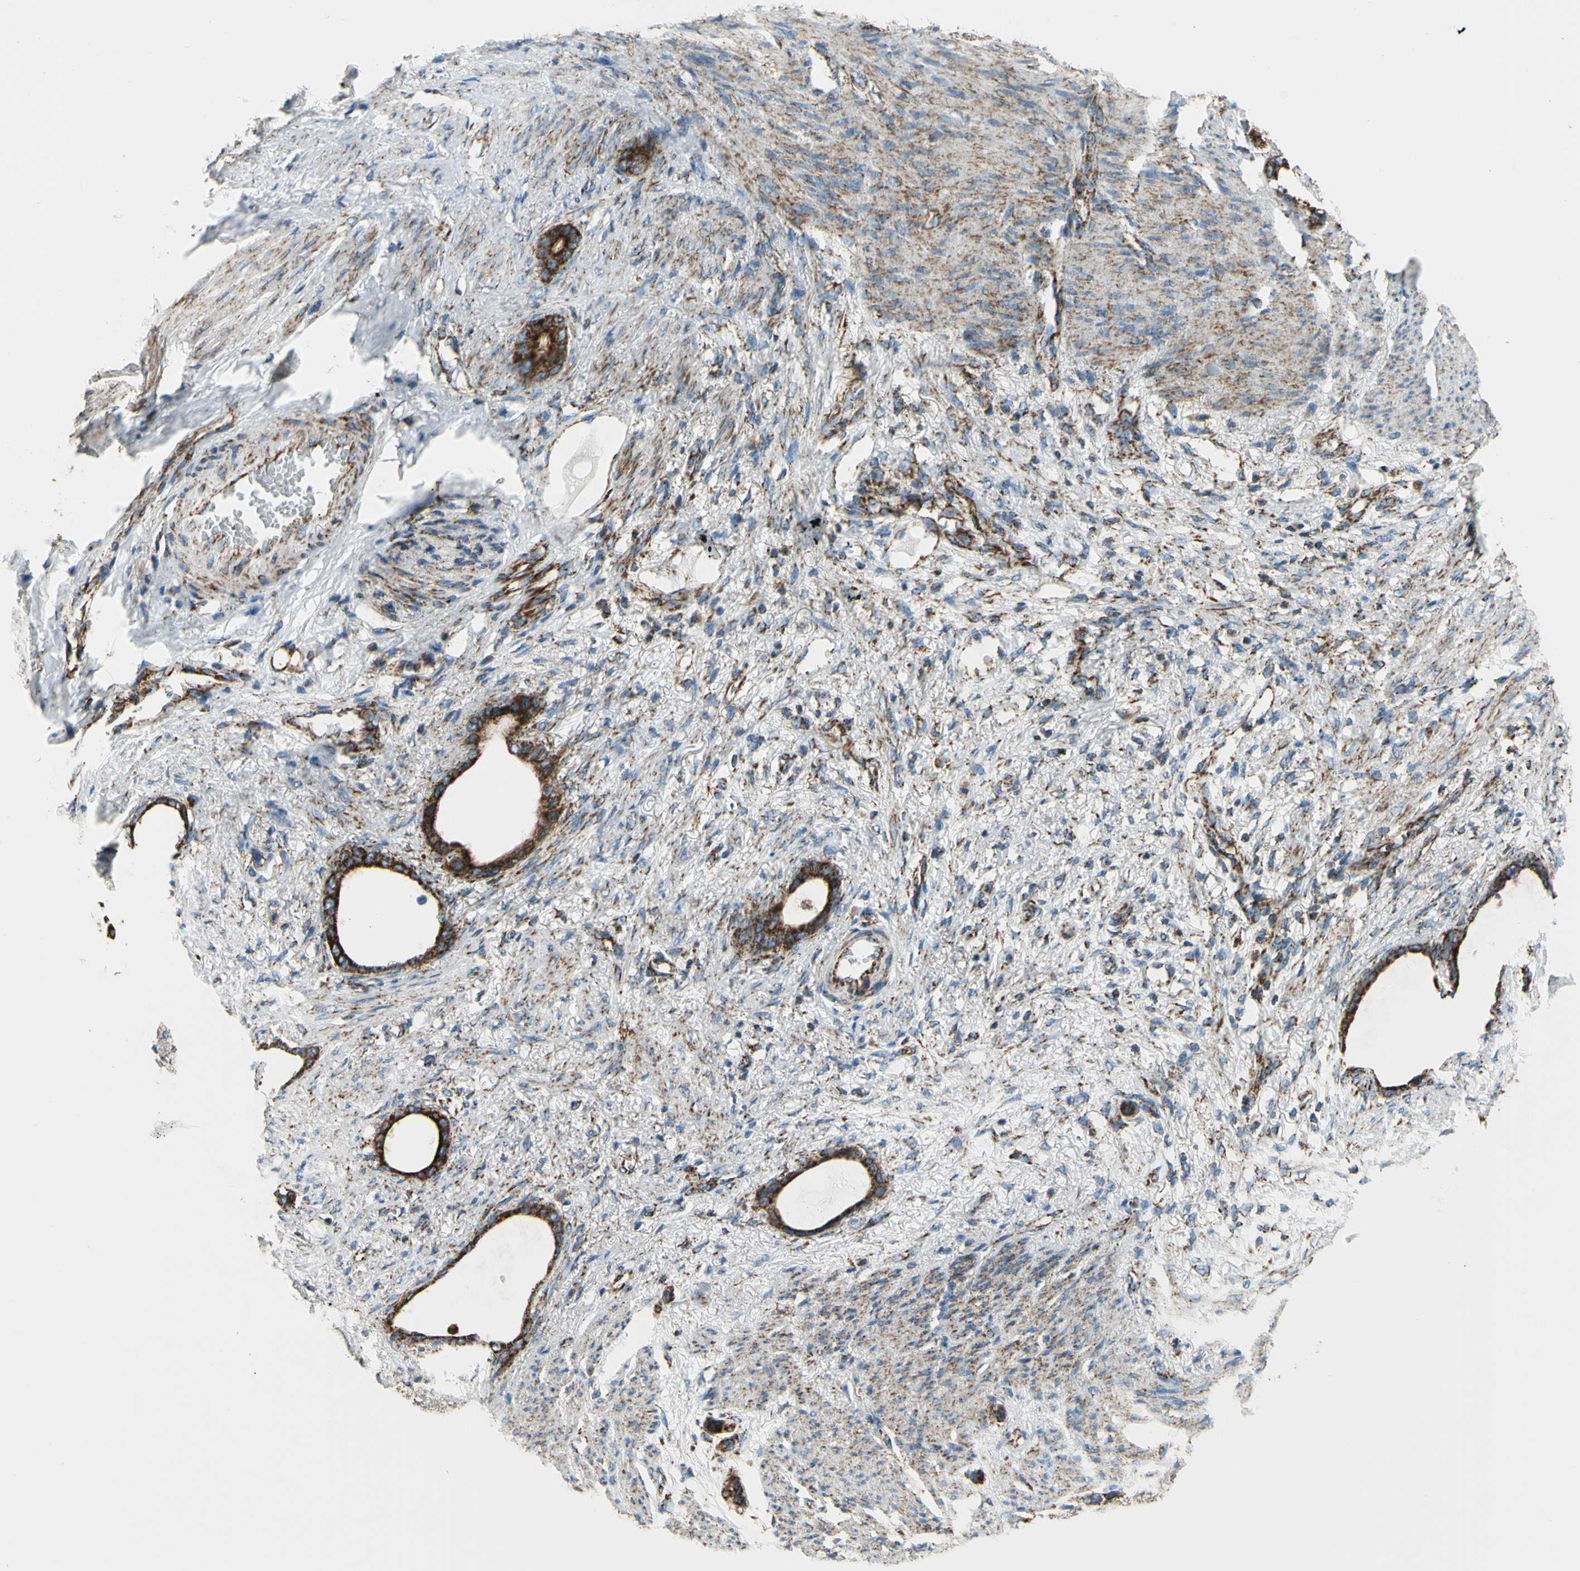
{"staining": {"intensity": "strong", "quantity": ">75%", "location": "cytoplasmic/membranous"}, "tissue": "stomach cancer", "cell_type": "Tumor cells", "image_type": "cancer", "snomed": [{"axis": "morphology", "description": "Adenocarcinoma, NOS"}, {"axis": "topography", "description": "Stomach"}], "caption": "Adenocarcinoma (stomach) was stained to show a protein in brown. There is high levels of strong cytoplasmic/membranous staining in about >75% of tumor cells.", "gene": "MAVS", "patient": {"sex": "female", "age": 75}}